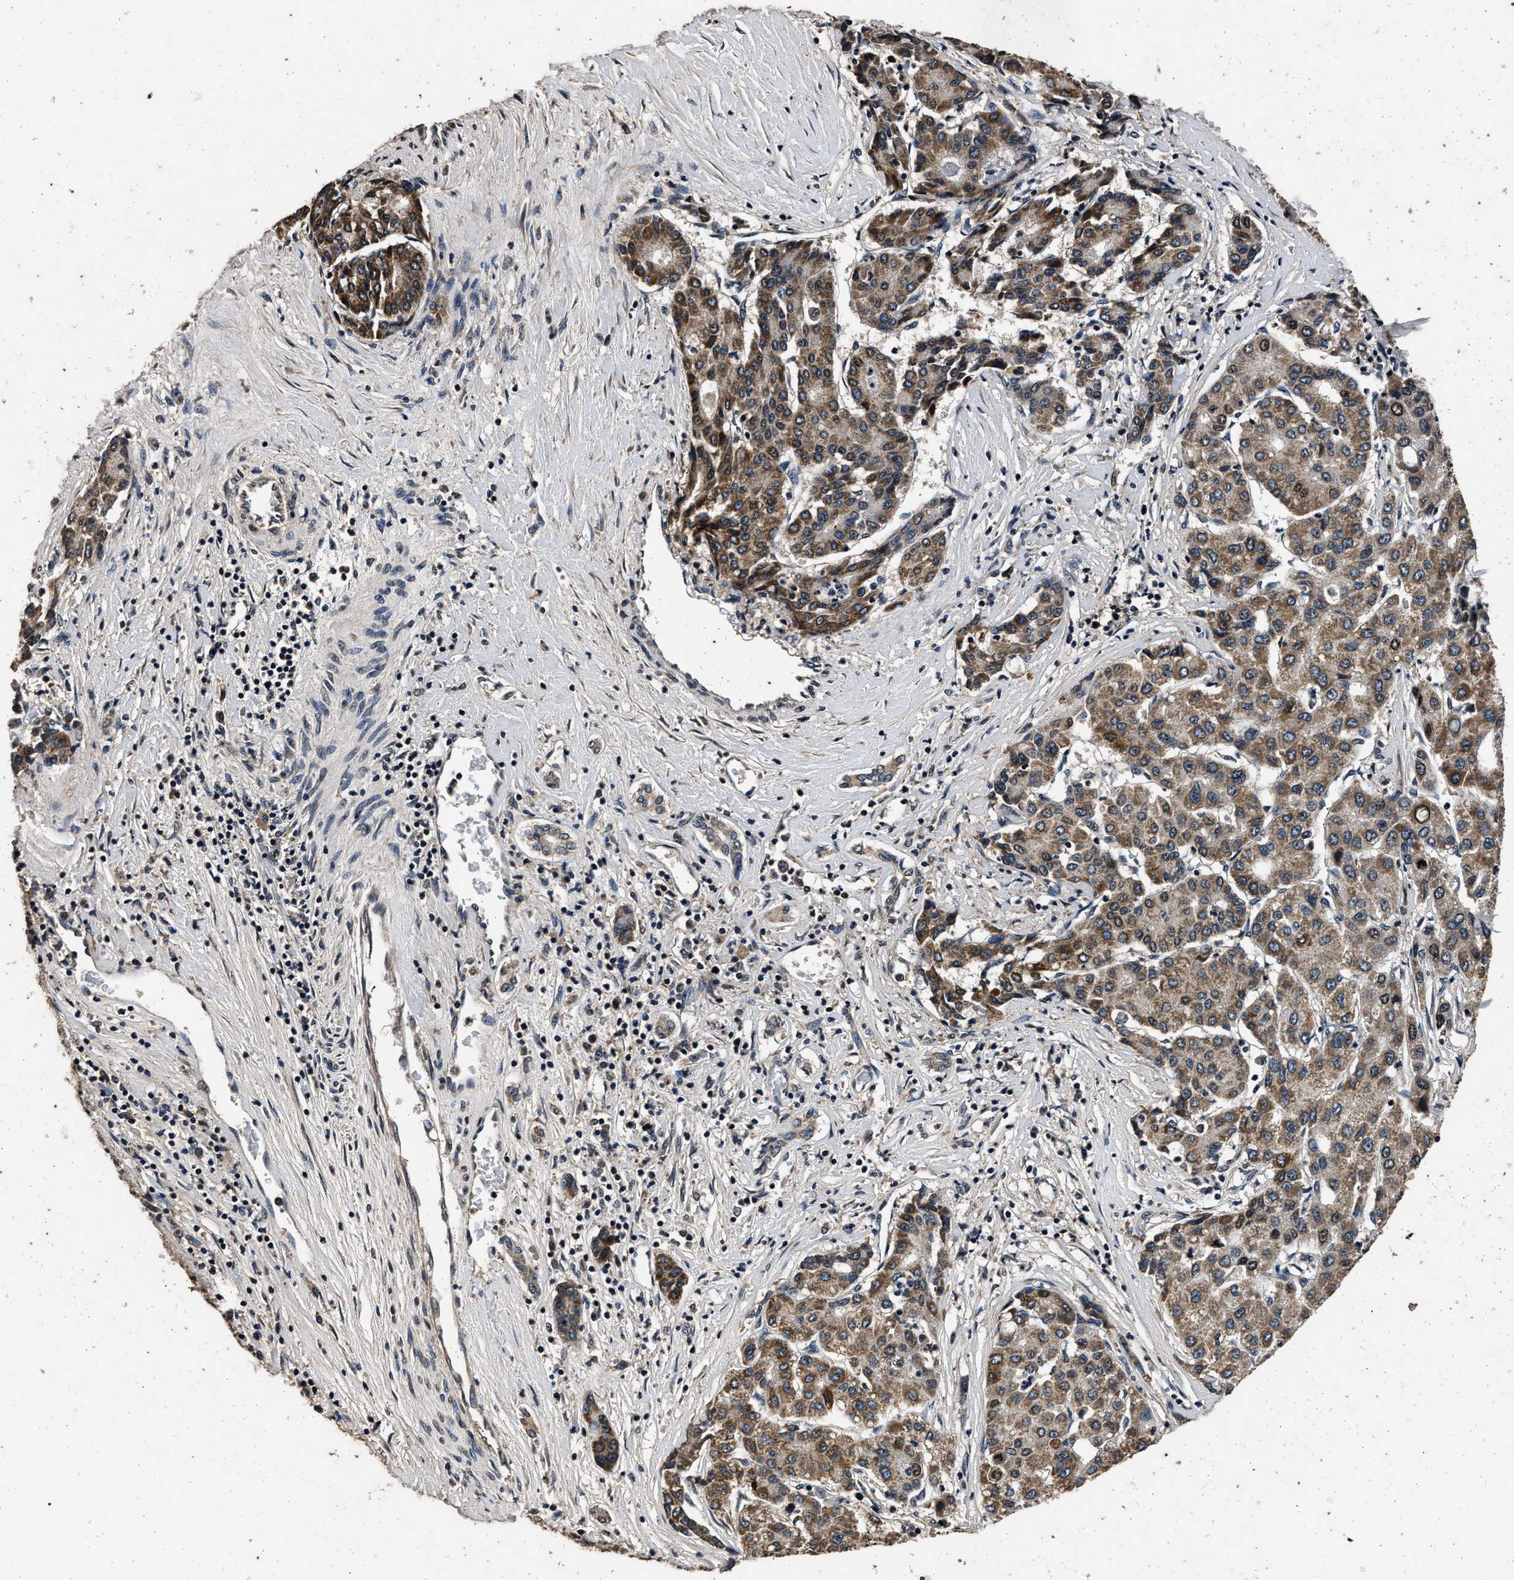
{"staining": {"intensity": "moderate", "quantity": ">75%", "location": "cytoplasmic/membranous,nuclear"}, "tissue": "liver cancer", "cell_type": "Tumor cells", "image_type": "cancer", "snomed": [{"axis": "morphology", "description": "Carcinoma, Hepatocellular, NOS"}, {"axis": "topography", "description": "Liver"}], "caption": "Immunohistochemical staining of hepatocellular carcinoma (liver) demonstrates medium levels of moderate cytoplasmic/membranous and nuclear protein expression in approximately >75% of tumor cells. Immunohistochemistry (ihc) stains the protein in brown and the nuclei are stained blue.", "gene": "CSTF1", "patient": {"sex": "male", "age": 65}}